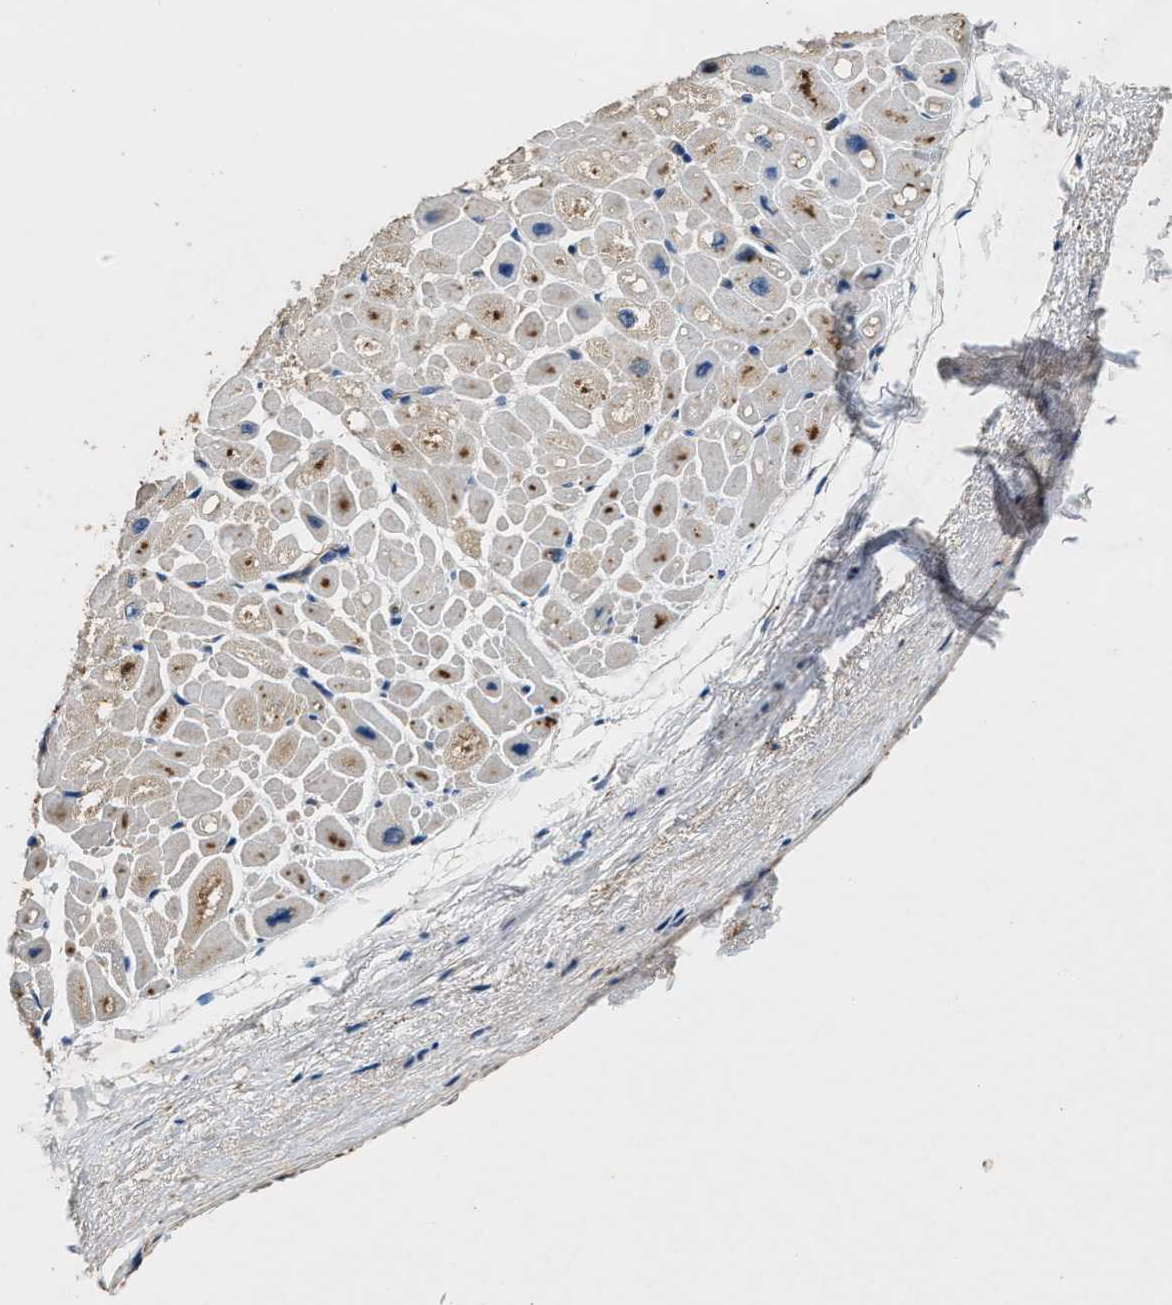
{"staining": {"intensity": "moderate", "quantity": "25%-75%", "location": "cytoplasmic/membranous"}, "tissue": "heart muscle", "cell_type": "Cardiomyocytes", "image_type": "normal", "snomed": [{"axis": "morphology", "description": "Normal tissue, NOS"}, {"axis": "topography", "description": "Heart"}], "caption": "This is a photomicrograph of immunohistochemistry staining of benign heart muscle, which shows moderate expression in the cytoplasmic/membranous of cardiomyocytes.", "gene": "BLOC1S1", "patient": {"sex": "male", "age": 49}}